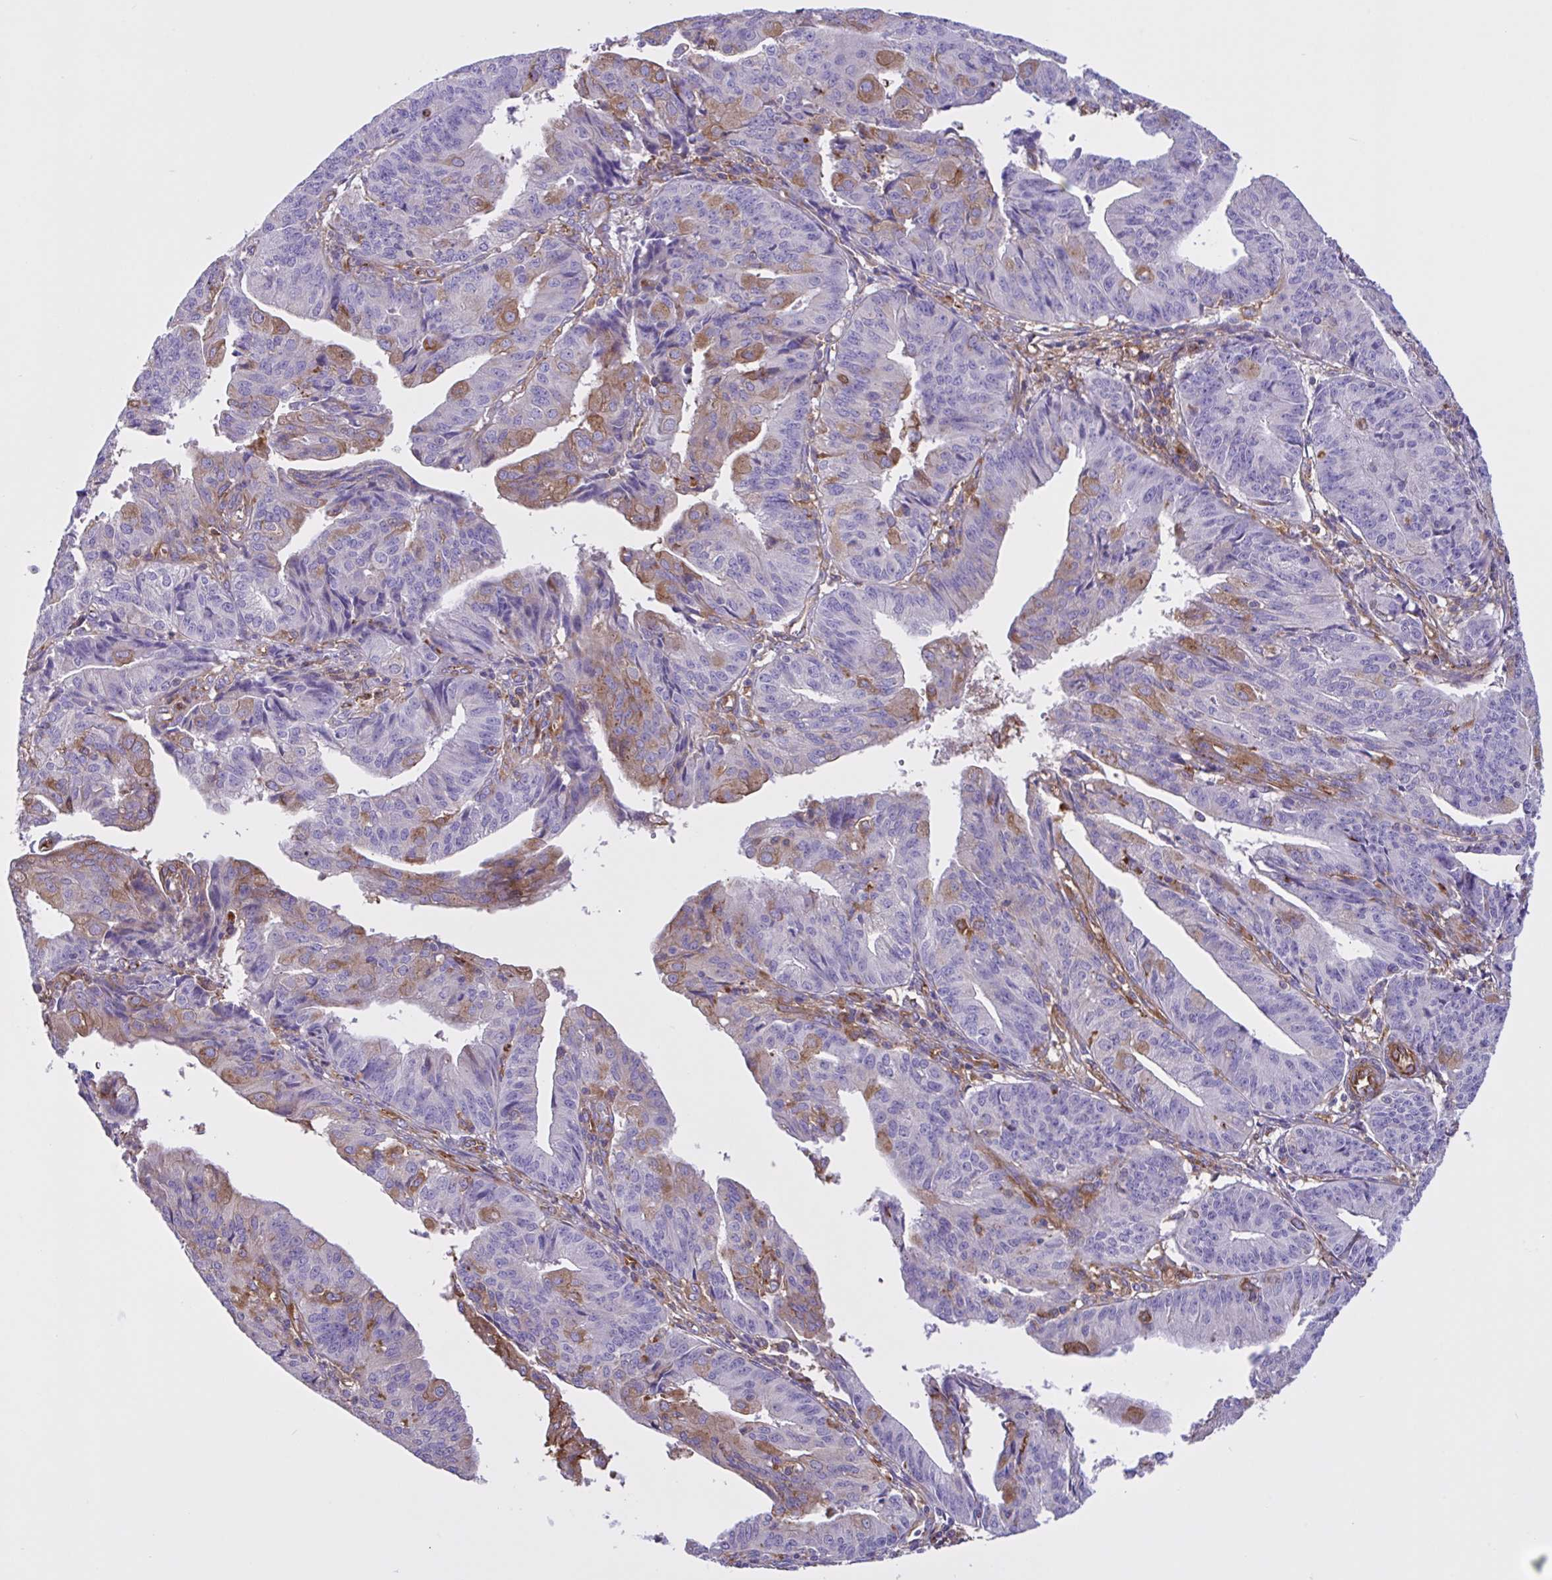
{"staining": {"intensity": "moderate", "quantity": "25%-75%", "location": "cytoplasmic/membranous"}, "tissue": "endometrial cancer", "cell_type": "Tumor cells", "image_type": "cancer", "snomed": [{"axis": "morphology", "description": "Adenocarcinoma, NOS"}, {"axis": "topography", "description": "Endometrium"}], "caption": "Immunohistochemistry of human adenocarcinoma (endometrial) reveals medium levels of moderate cytoplasmic/membranous positivity in about 25%-75% of tumor cells.", "gene": "OR51M1", "patient": {"sex": "female", "age": 56}}